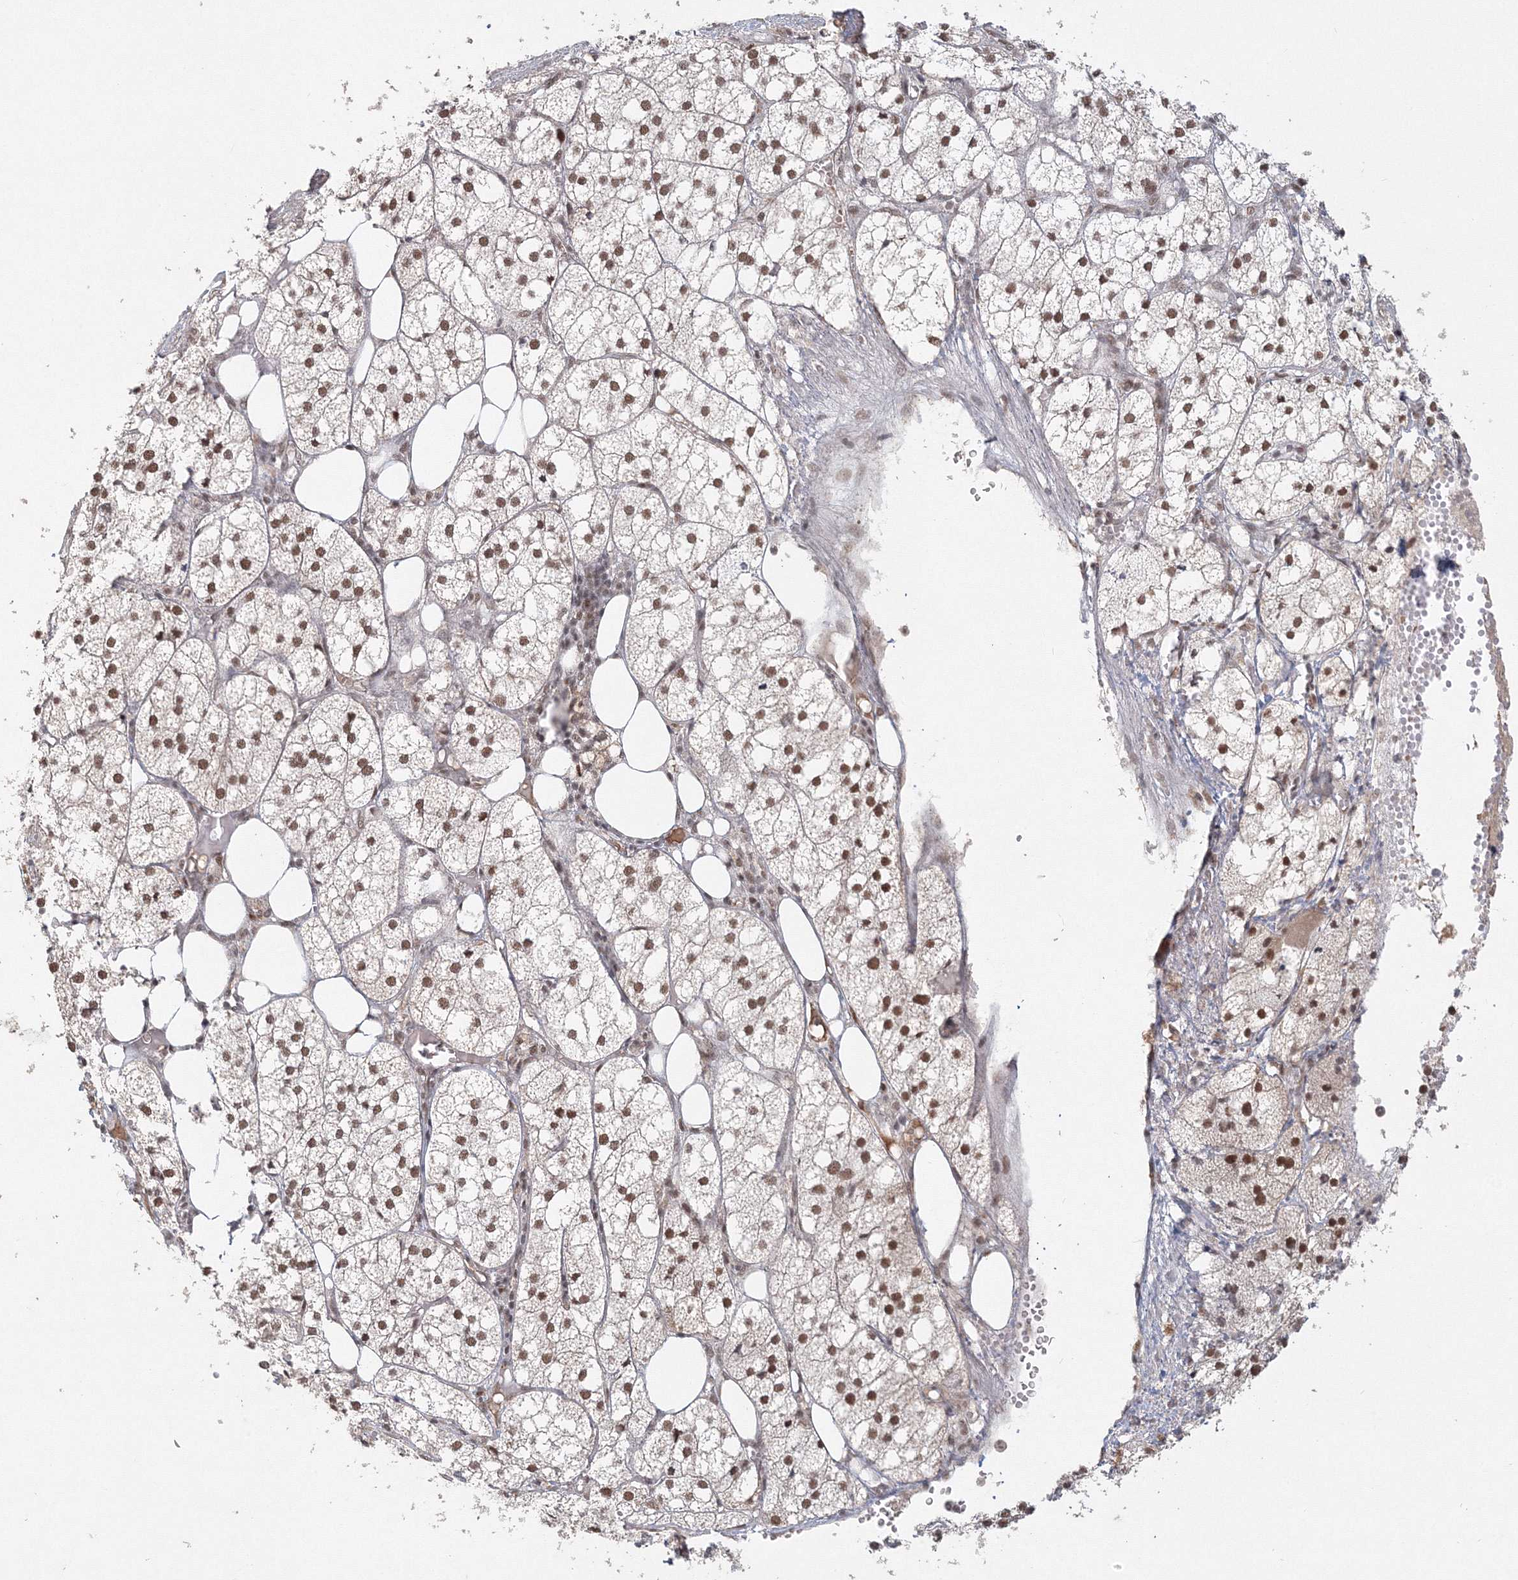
{"staining": {"intensity": "moderate", "quantity": ">75%", "location": "nuclear"}, "tissue": "adrenal gland", "cell_type": "Glandular cells", "image_type": "normal", "snomed": [{"axis": "morphology", "description": "Normal tissue, NOS"}, {"axis": "topography", "description": "Adrenal gland"}], "caption": "Immunohistochemistry (DAB) staining of unremarkable adrenal gland reveals moderate nuclear protein positivity in approximately >75% of glandular cells. The staining was performed using DAB (3,3'-diaminobenzidine) to visualize the protein expression in brown, while the nuclei were stained in blue with hematoxylin (Magnification: 20x).", "gene": "IWS1", "patient": {"sex": "female", "age": 61}}